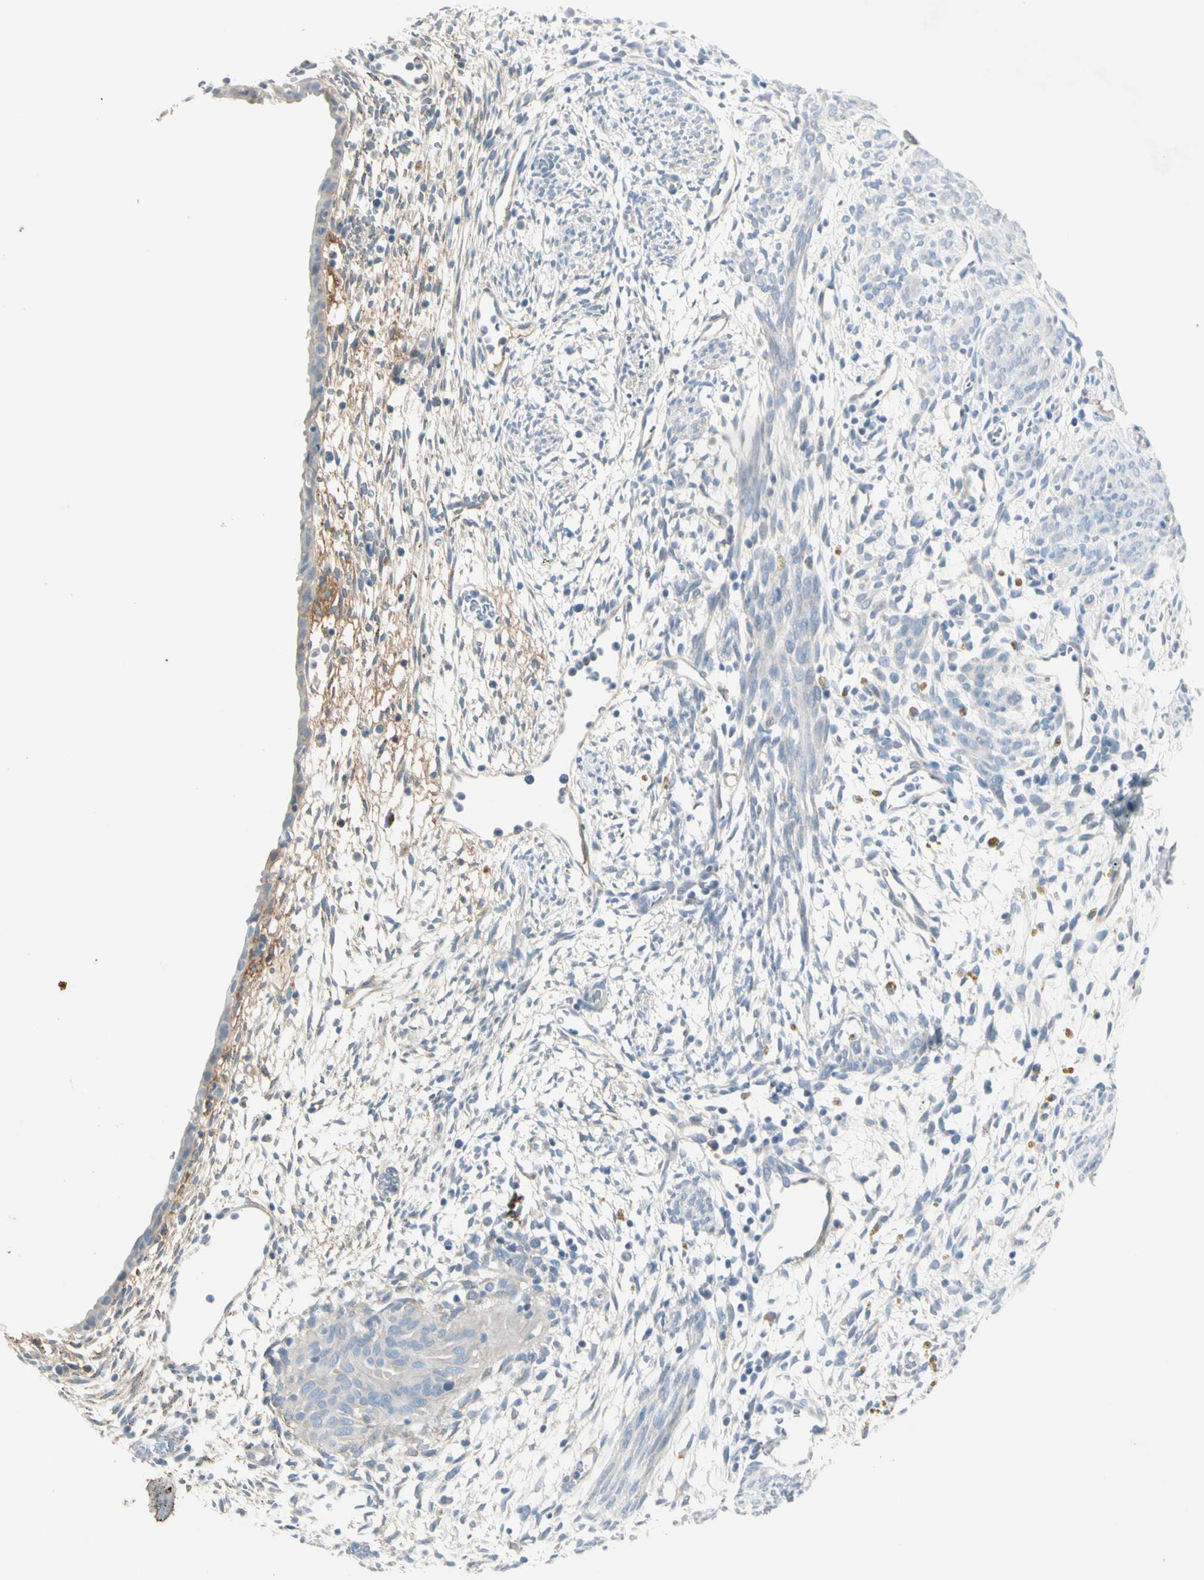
{"staining": {"intensity": "negative", "quantity": "none", "location": "none"}, "tissue": "endometrium", "cell_type": "Cells in endometrial stroma", "image_type": "normal", "snomed": [{"axis": "morphology", "description": "Normal tissue, NOS"}, {"axis": "morphology", "description": "Atrophy, NOS"}, {"axis": "topography", "description": "Uterus"}, {"axis": "topography", "description": "Endometrium"}], "caption": "The histopathology image shows no staining of cells in endometrial stroma in benign endometrium. (Immunohistochemistry (ihc), brightfield microscopy, high magnification).", "gene": "SERPIND1", "patient": {"sex": "female", "age": 68}}